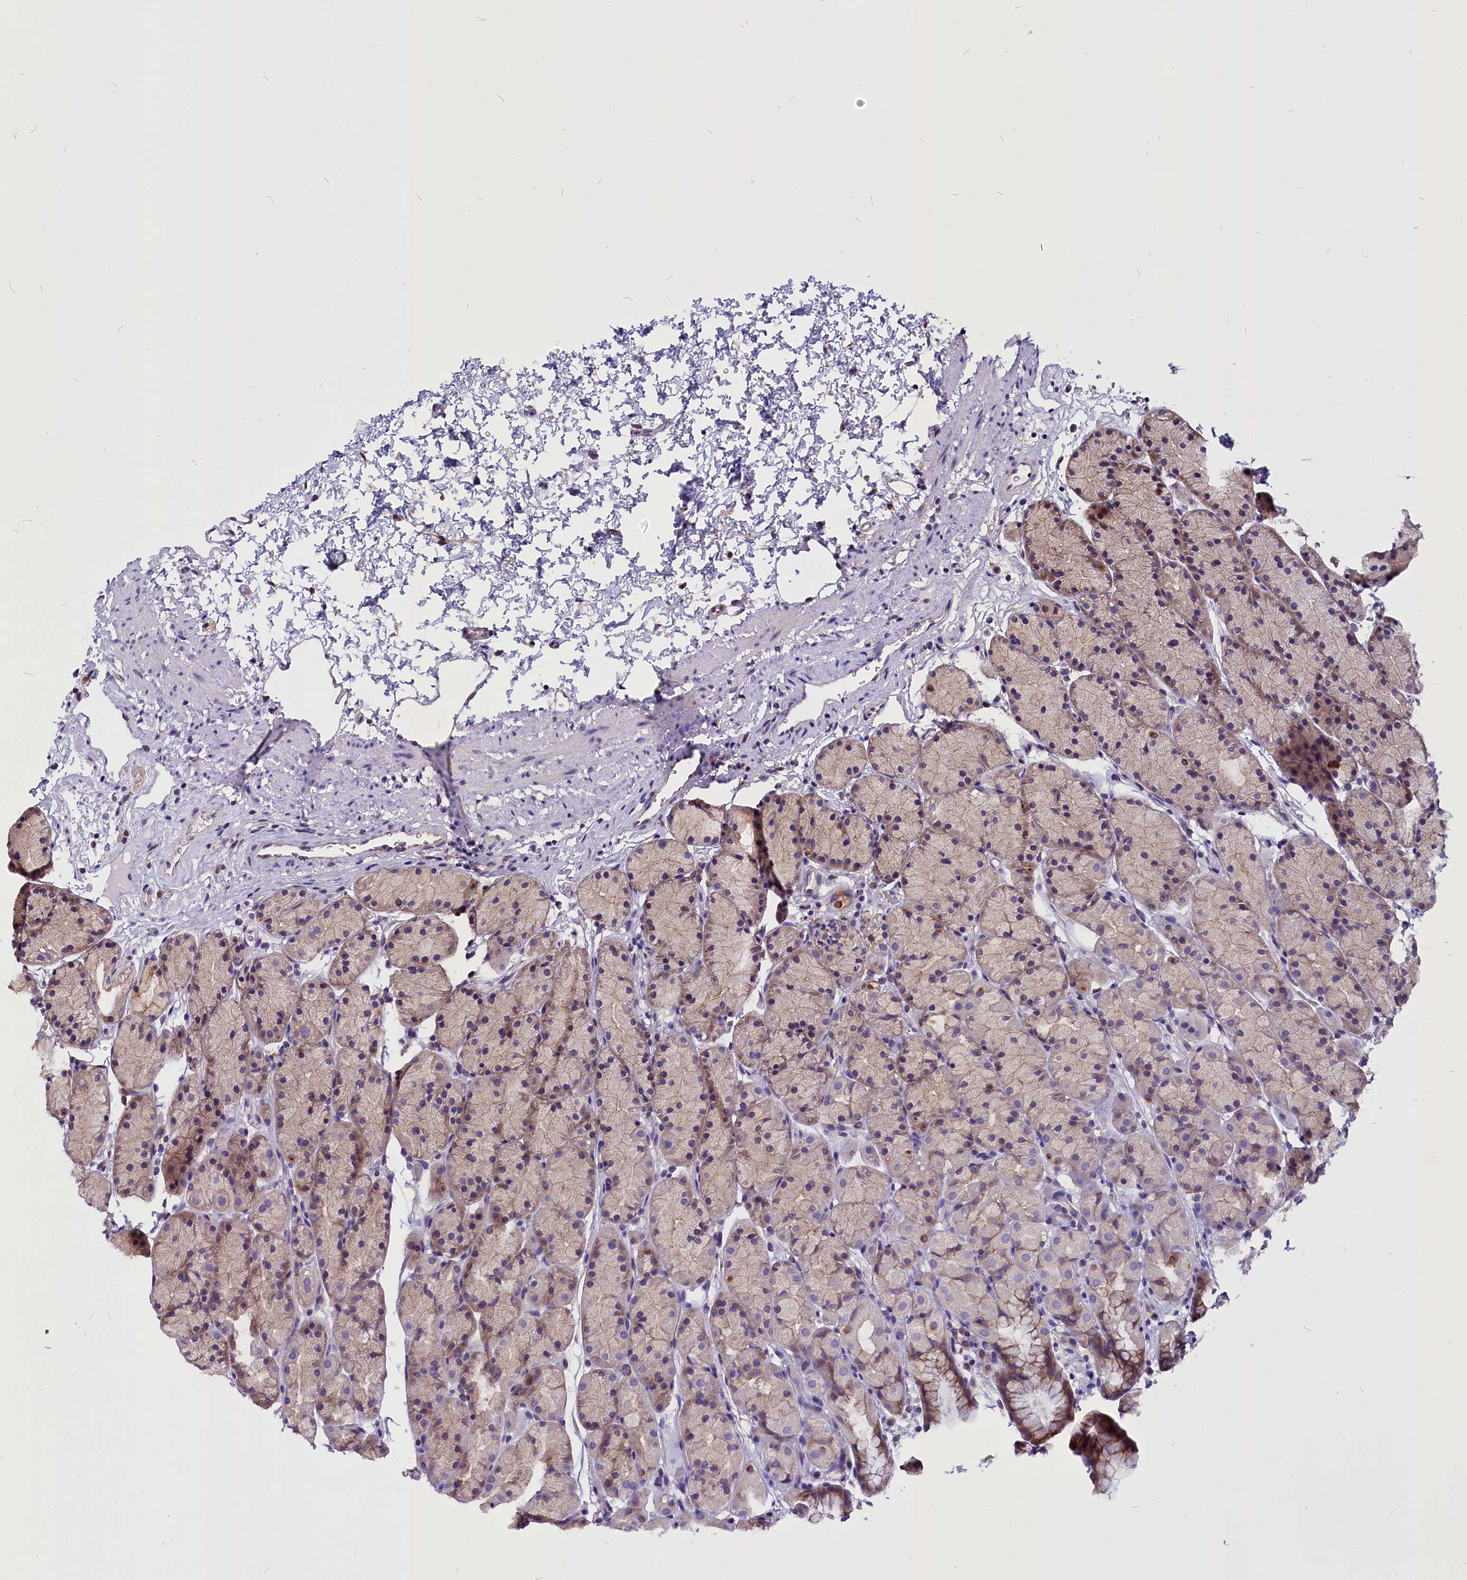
{"staining": {"intensity": "moderate", "quantity": "<25%", "location": "cytoplasmic/membranous"}, "tissue": "stomach", "cell_type": "Glandular cells", "image_type": "normal", "snomed": [{"axis": "morphology", "description": "Normal tissue, NOS"}, {"axis": "topography", "description": "Stomach, upper"}, {"axis": "topography", "description": "Stomach"}], "caption": "Unremarkable stomach displays moderate cytoplasmic/membranous expression in about <25% of glandular cells The staining is performed using DAB brown chromogen to label protein expression. The nuclei are counter-stained blue using hematoxylin..", "gene": "CEP170", "patient": {"sex": "male", "age": 47}}